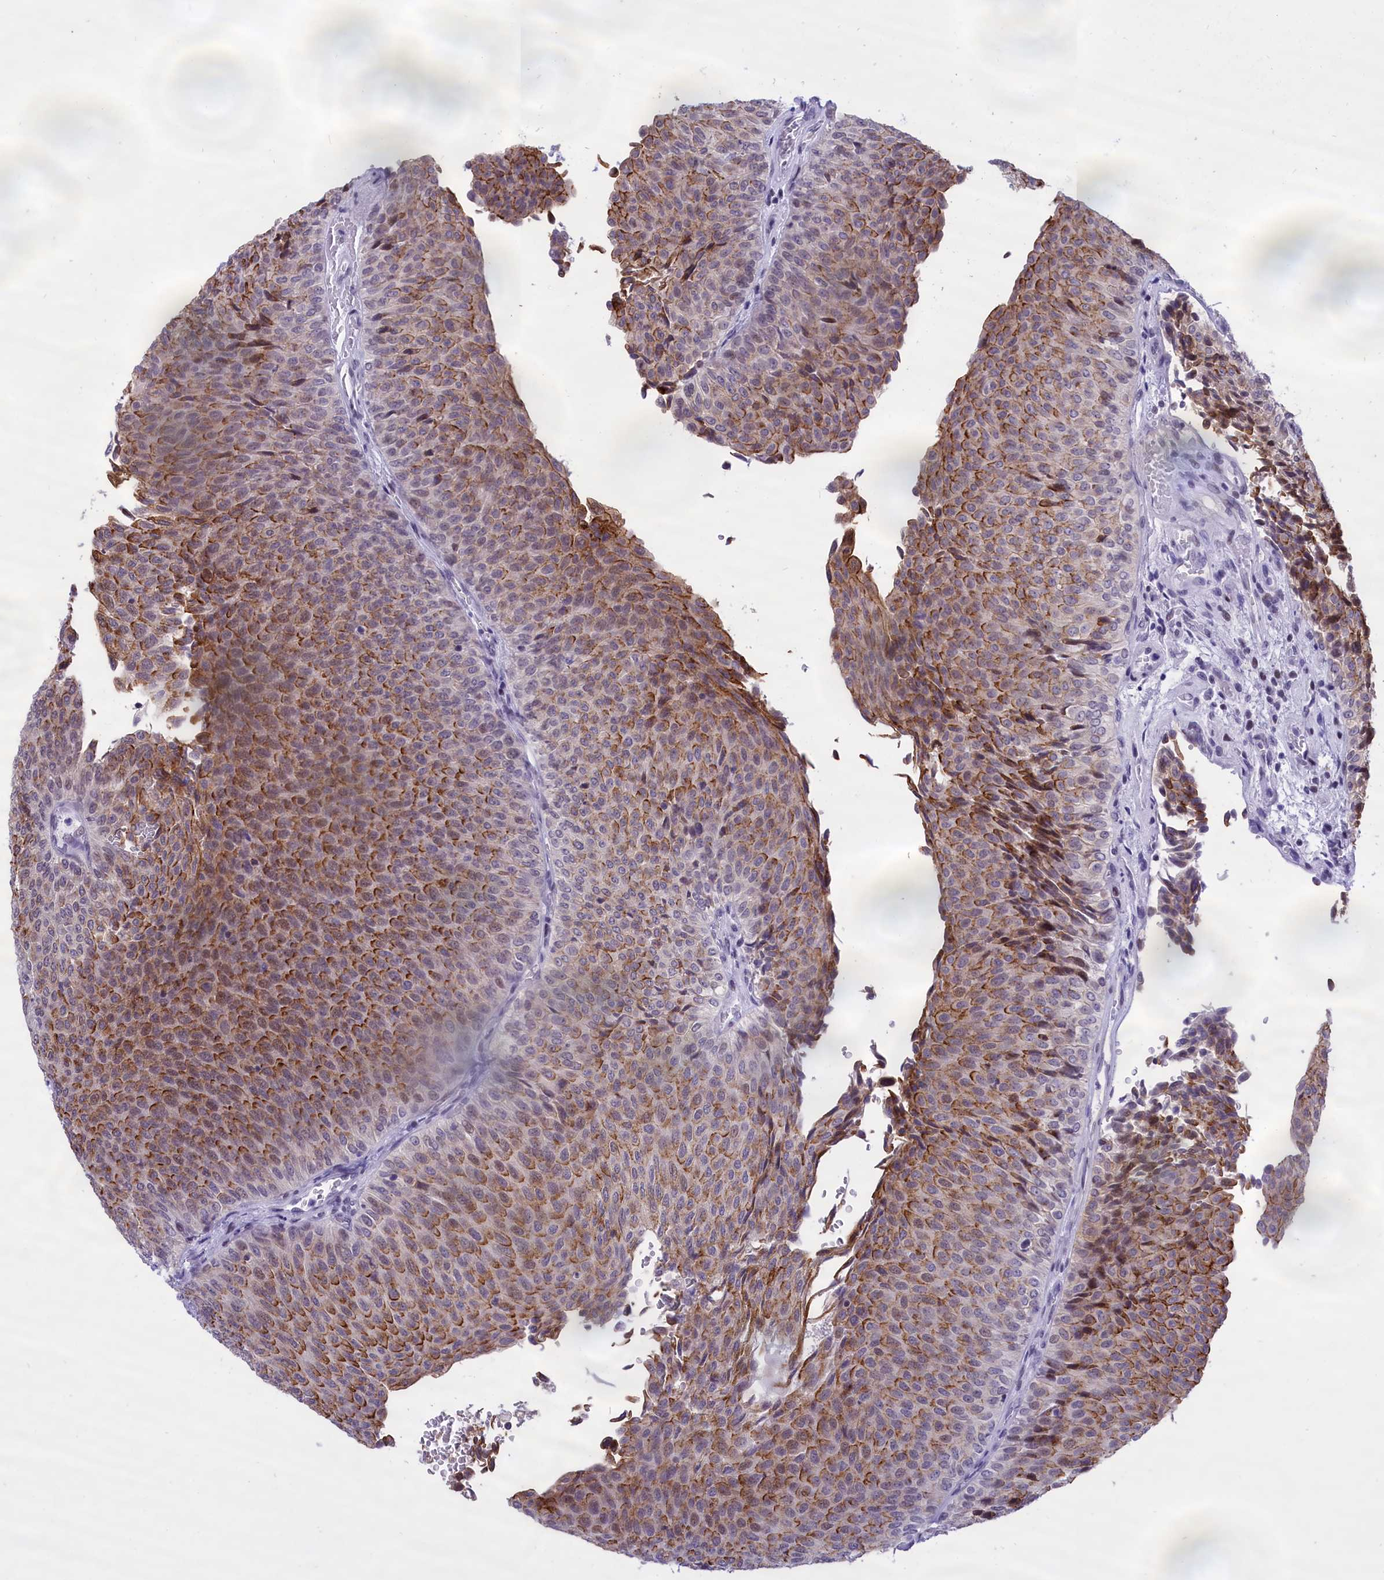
{"staining": {"intensity": "strong", "quantity": ">75%", "location": "cytoplasmic/membranous,nuclear"}, "tissue": "urothelial cancer", "cell_type": "Tumor cells", "image_type": "cancer", "snomed": [{"axis": "morphology", "description": "Urothelial carcinoma, Low grade"}, {"axis": "topography", "description": "Urinary bladder"}], "caption": "Human urothelial cancer stained with a brown dye displays strong cytoplasmic/membranous and nuclear positive expression in approximately >75% of tumor cells.", "gene": "SPIRE2", "patient": {"sex": "male", "age": 78}}